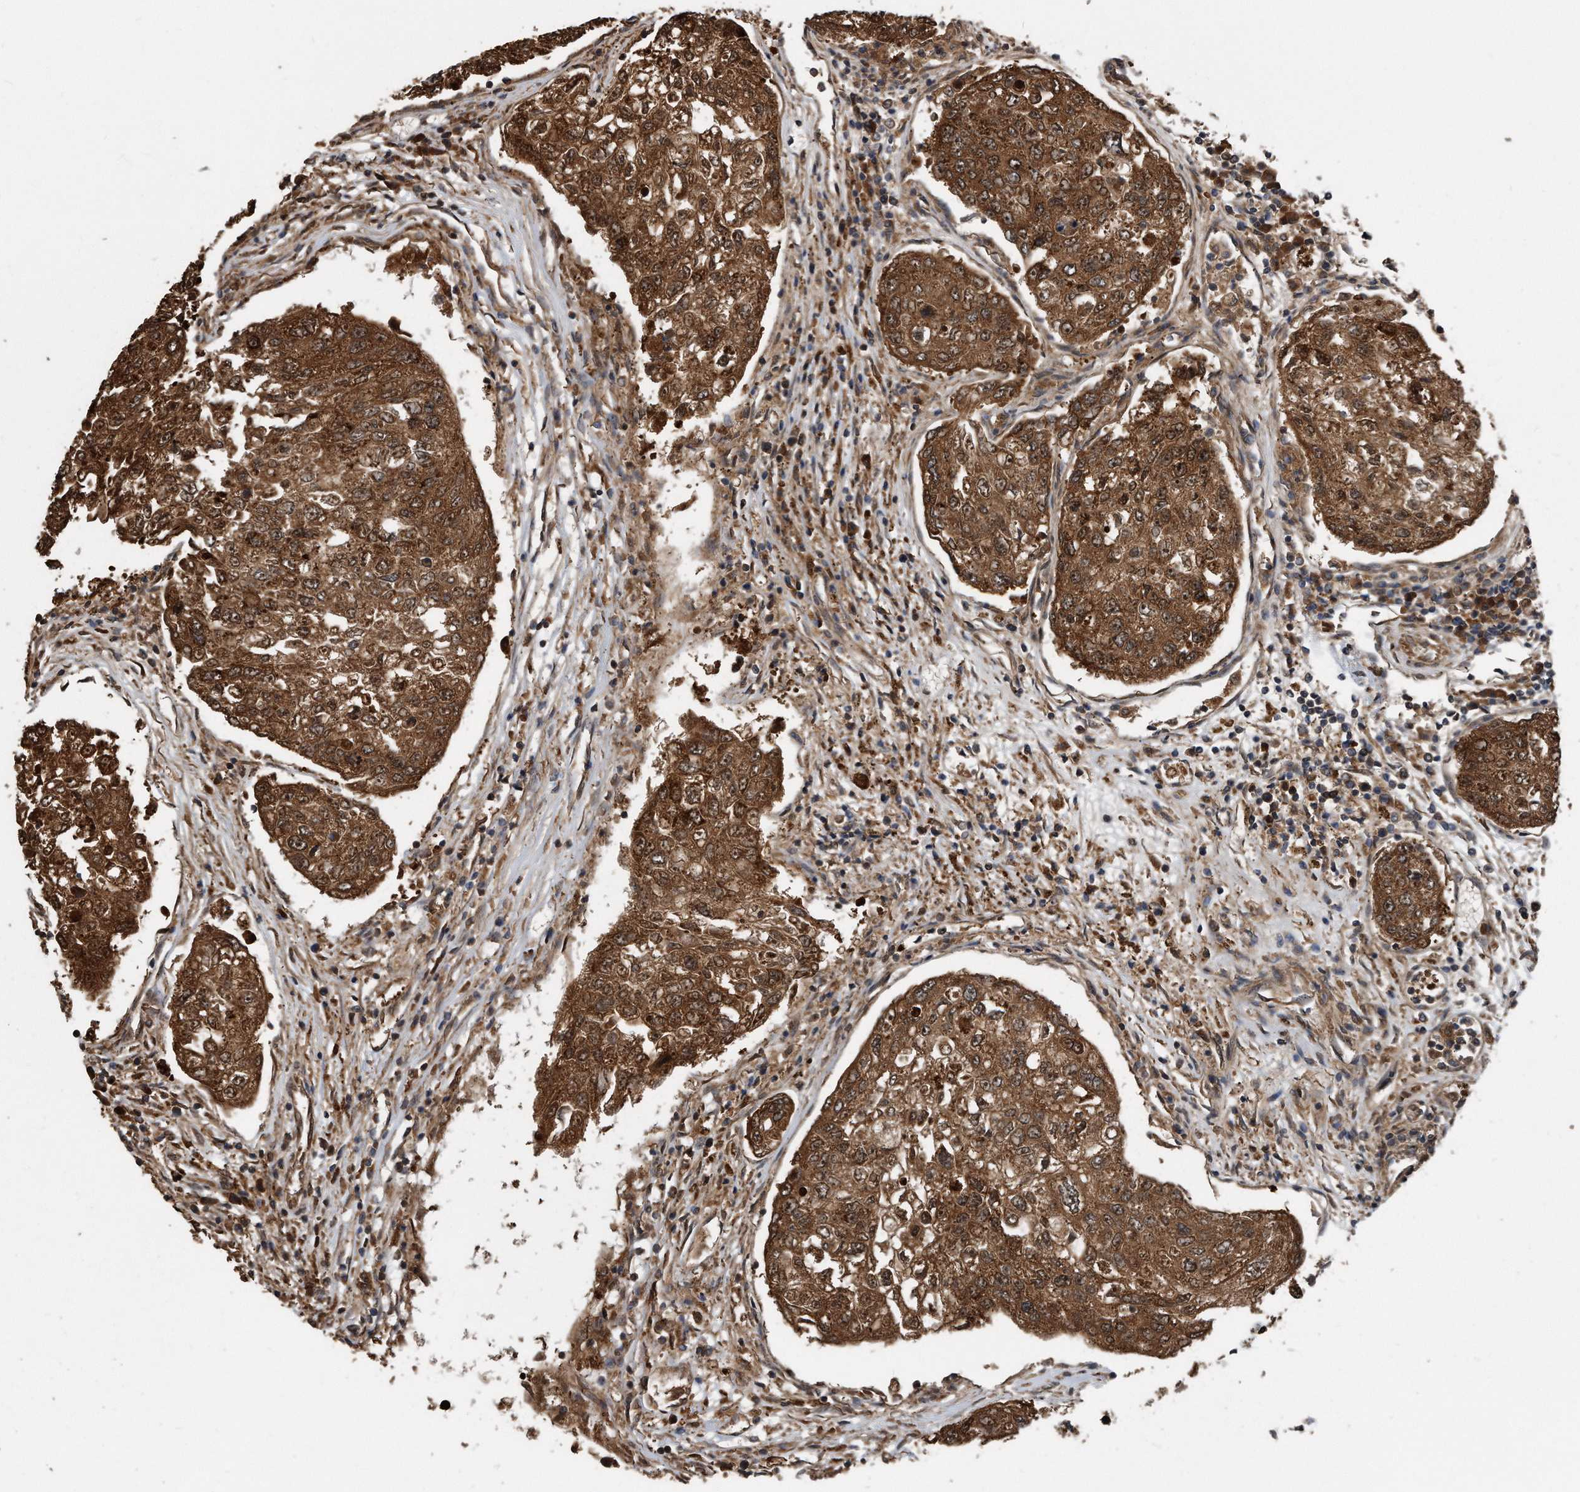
{"staining": {"intensity": "strong", "quantity": ">75%", "location": "cytoplasmic/membranous"}, "tissue": "urothelial cancer", "cell_type": "Tumor cells", "image_type": "cancer", "snomed": [{"axis": "morphology", "description": "Urothelial carcinoma, High grade"}, {"axis": "topography", "description": "Lymph node"}, {"axis": "topography", "description": "Urinary bladder"}], "caption": "Approximately >75% of tumor cells in urothelial cancer demonstrate strong cytoplasmic/membranous protein staining as visualized by brown immunohistochemical staining.", "gene": "FAM136A", "patient": {"sex": "male", "age": 51}}